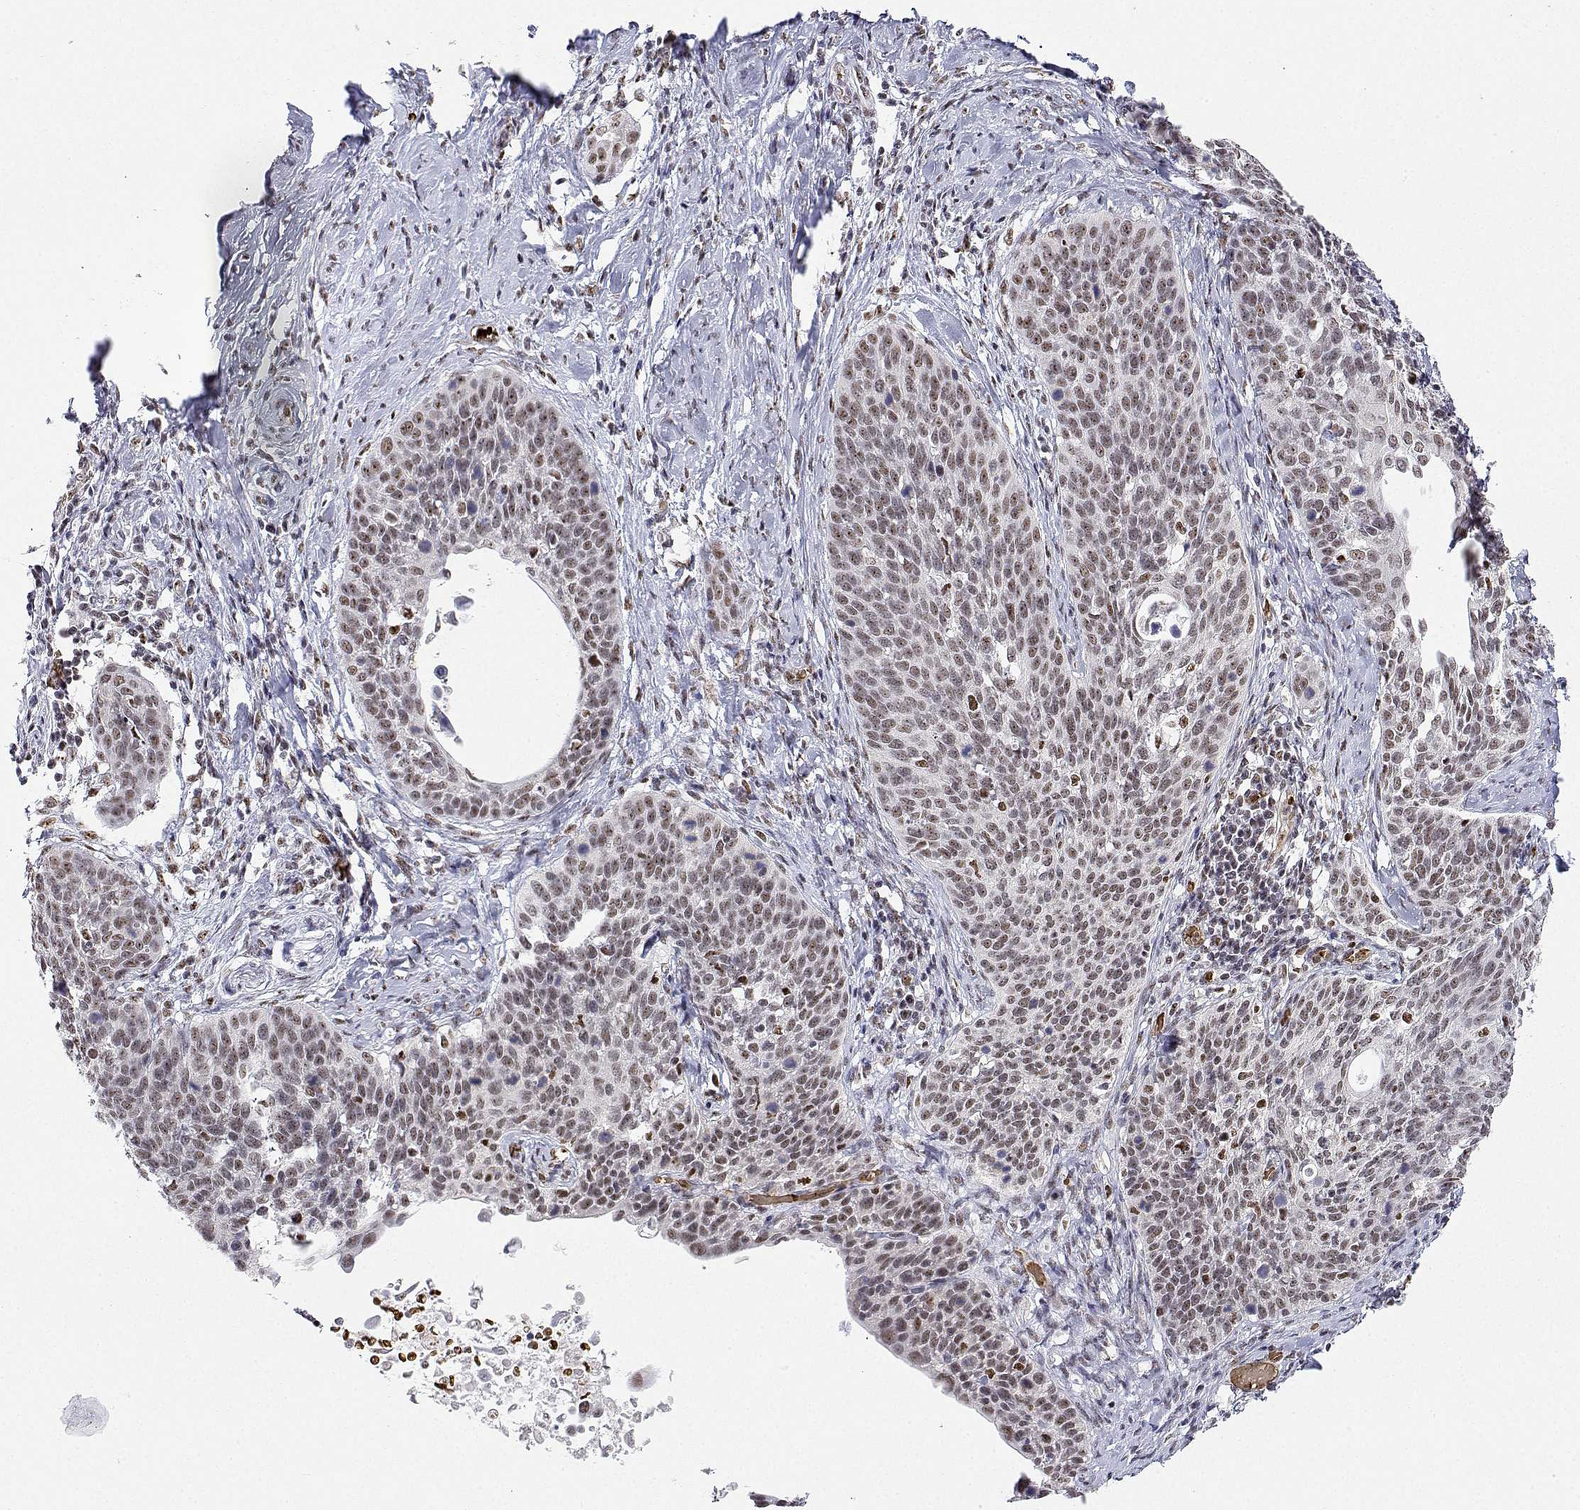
{"staining": {"intensity": "moderate", "quantity": "25%-75%", "location": "nuclear"}, "tissue": "cervical cancer", "cell_type": "Tumor cells", "image_type": "cancer", "snomed": [{"axis": "morphology", "description": "Squamous cell carcinoma, NOS"}, {"axis": "topography", "description": "Cervix"}], "caption": "Protein staining of cervical cancer tissue exhibits moderate nuclear staining in about 25%-75% of tumor cells.", "gene": "ADAR", "patient": {"sex": "female", "age": 69}}